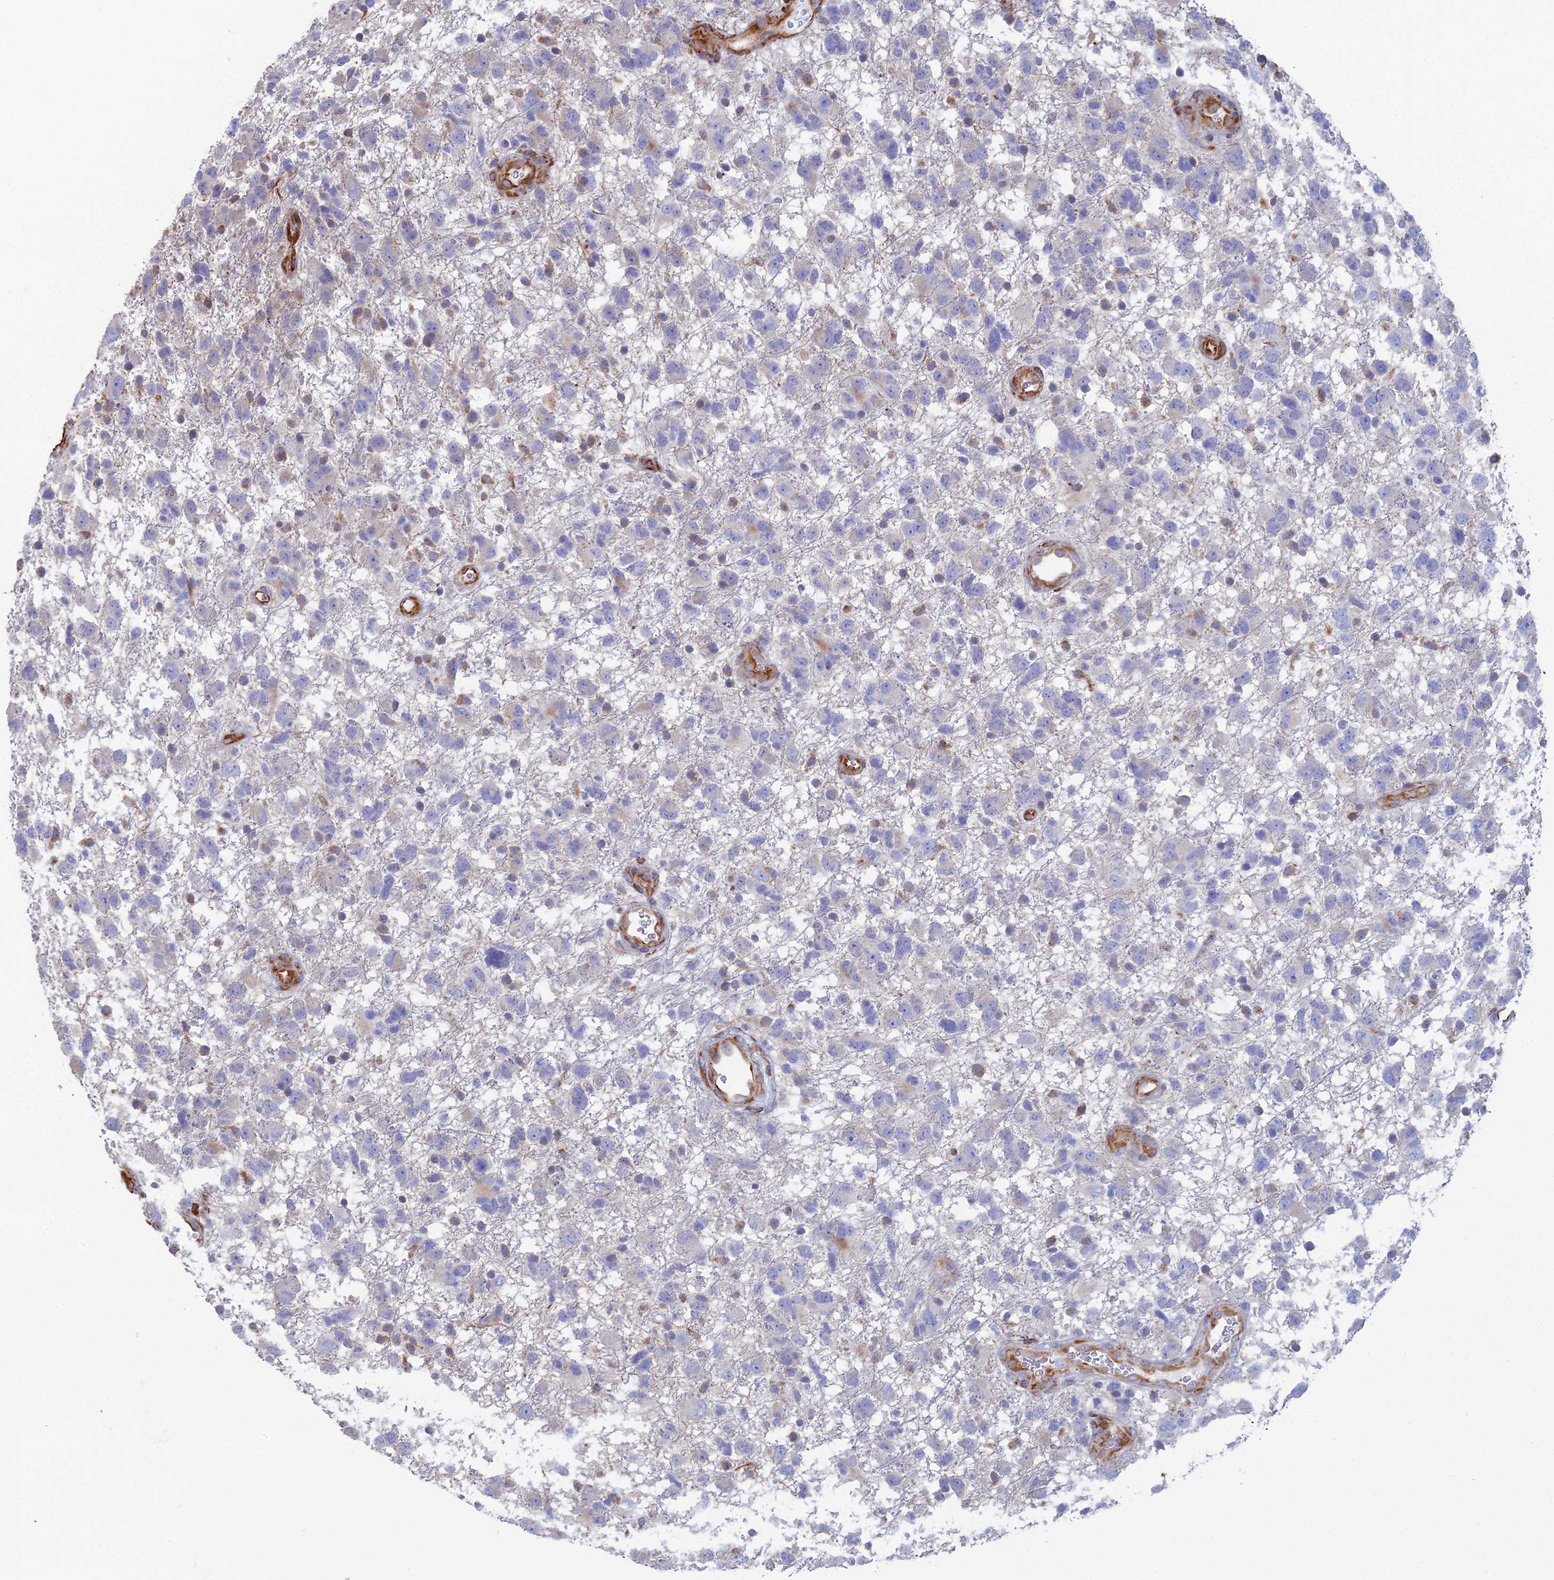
{"staining": {"intensity": "negative", "quantity": "none", "location": "none"}, "tissue": "glioma", "cell_type": "Tumor cells", "image_type": "cancer", "snomed": [{"axis": "morphology", "description": "Glioma, malignant, High grade"}, {"axis": "topography", "description": "Brain"}], "caption": "This is a histopathology image of immunohistochemistry (IHC) staining of malignant high-grade glioma, which shows no positivity in tumor cells.", "gene": "CLVS2", "patient": {"sex": "male", "age": 61}}